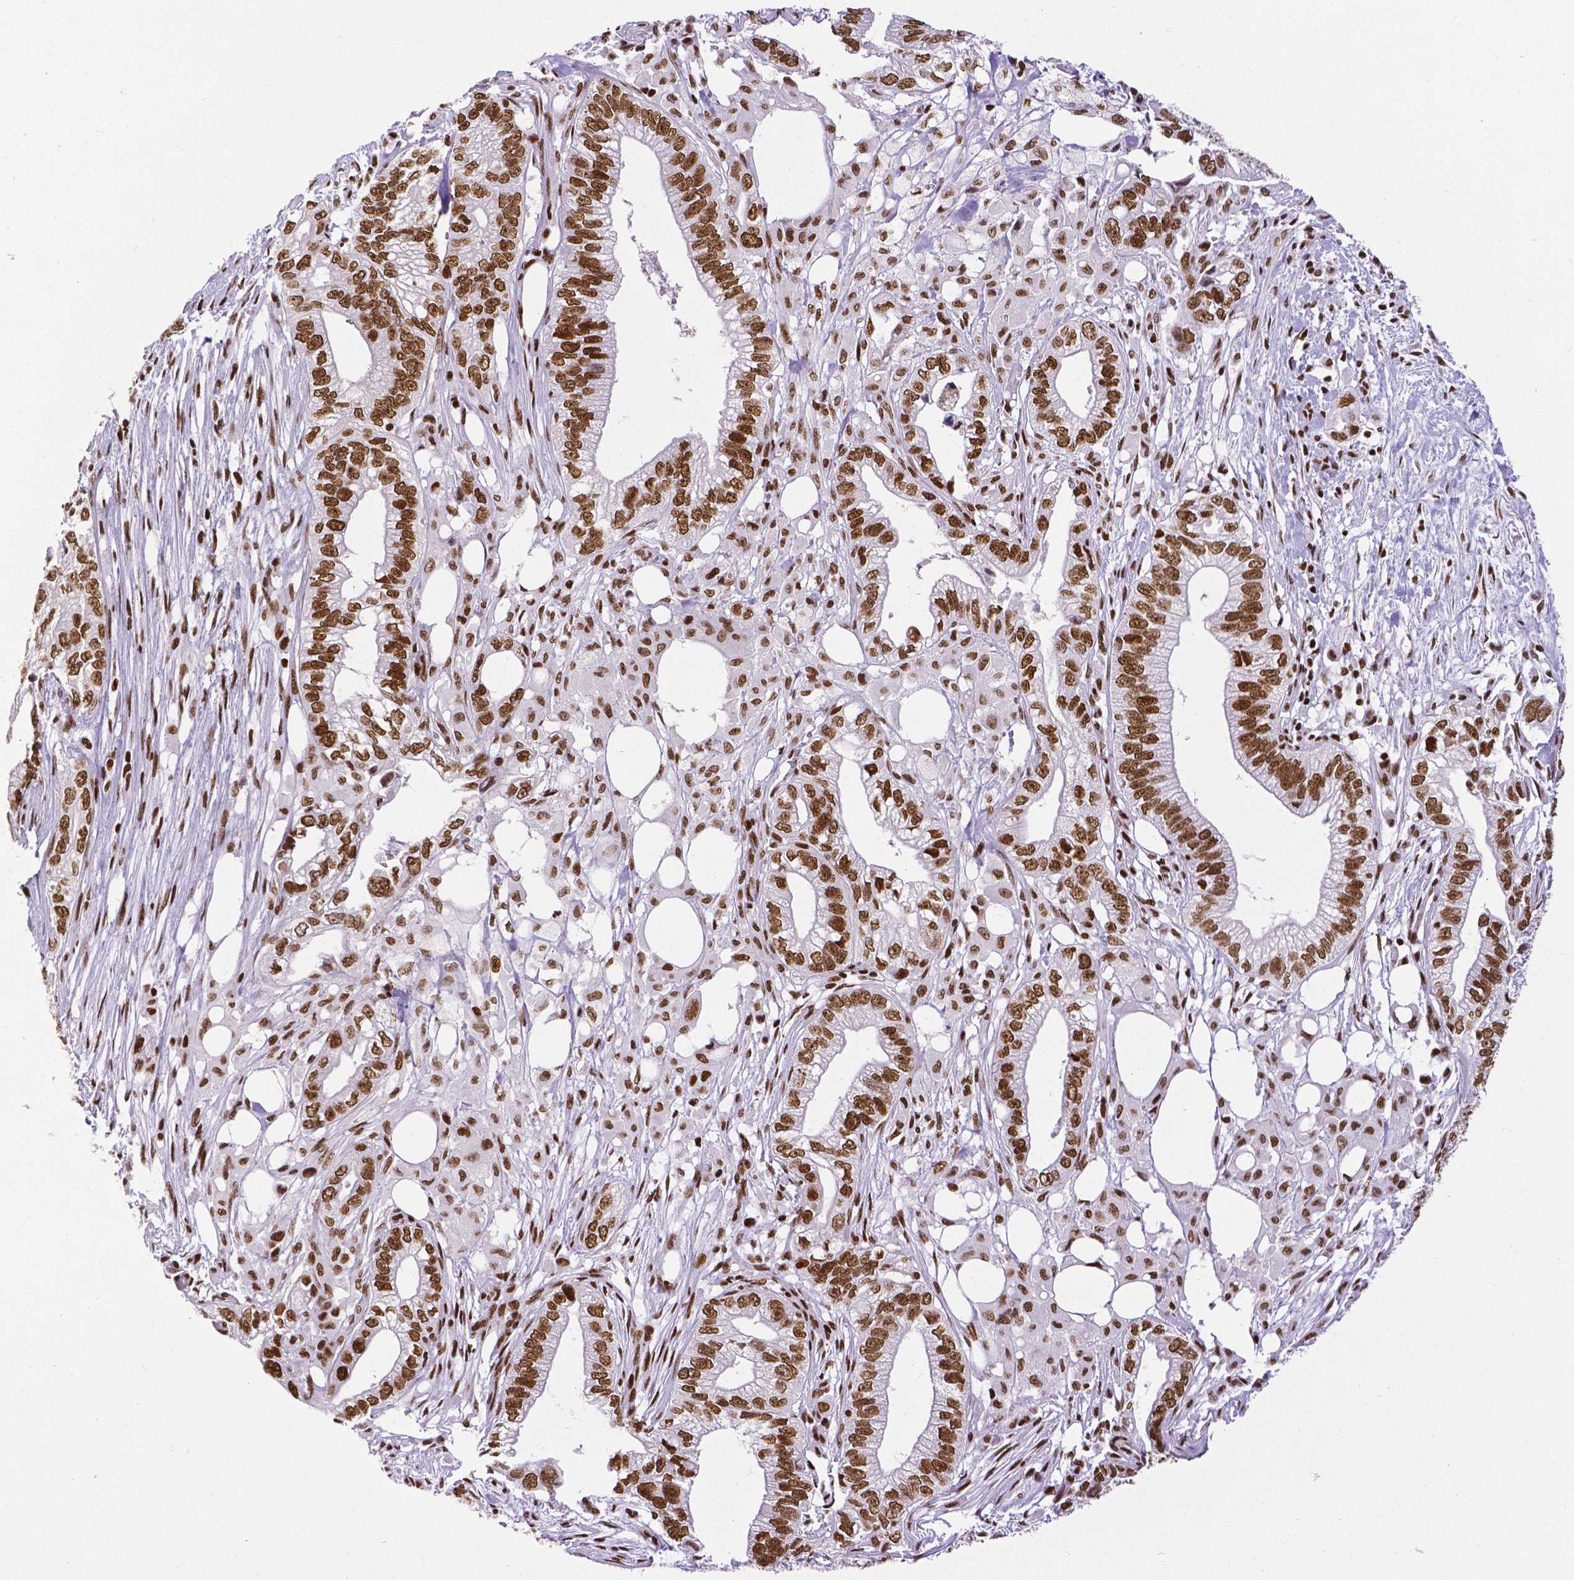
{"staining": {"intensity": "strong", "quantity": ">75%", "location": "nuclear"}, "tissue": "pancreatic cancer", "cell_type": "Tumor cells", "image_type": "cancer", "snomed": [{"axis": "morphology", "description": "Adenocarcinoma, NOS"}, {"axis": "topography", "description": "Pancreas"}], "caption": "Strong nuclear protein positivity is present in approximately >75% of tumor cells in pancreatic adenocarcinoma. (DAB (3,3'-diaminobenzidine) IHC, brown staining for protein, blue staining for nuclei).", "gene": "CTCF", "patient": {"sex": "male", "age": 70}}